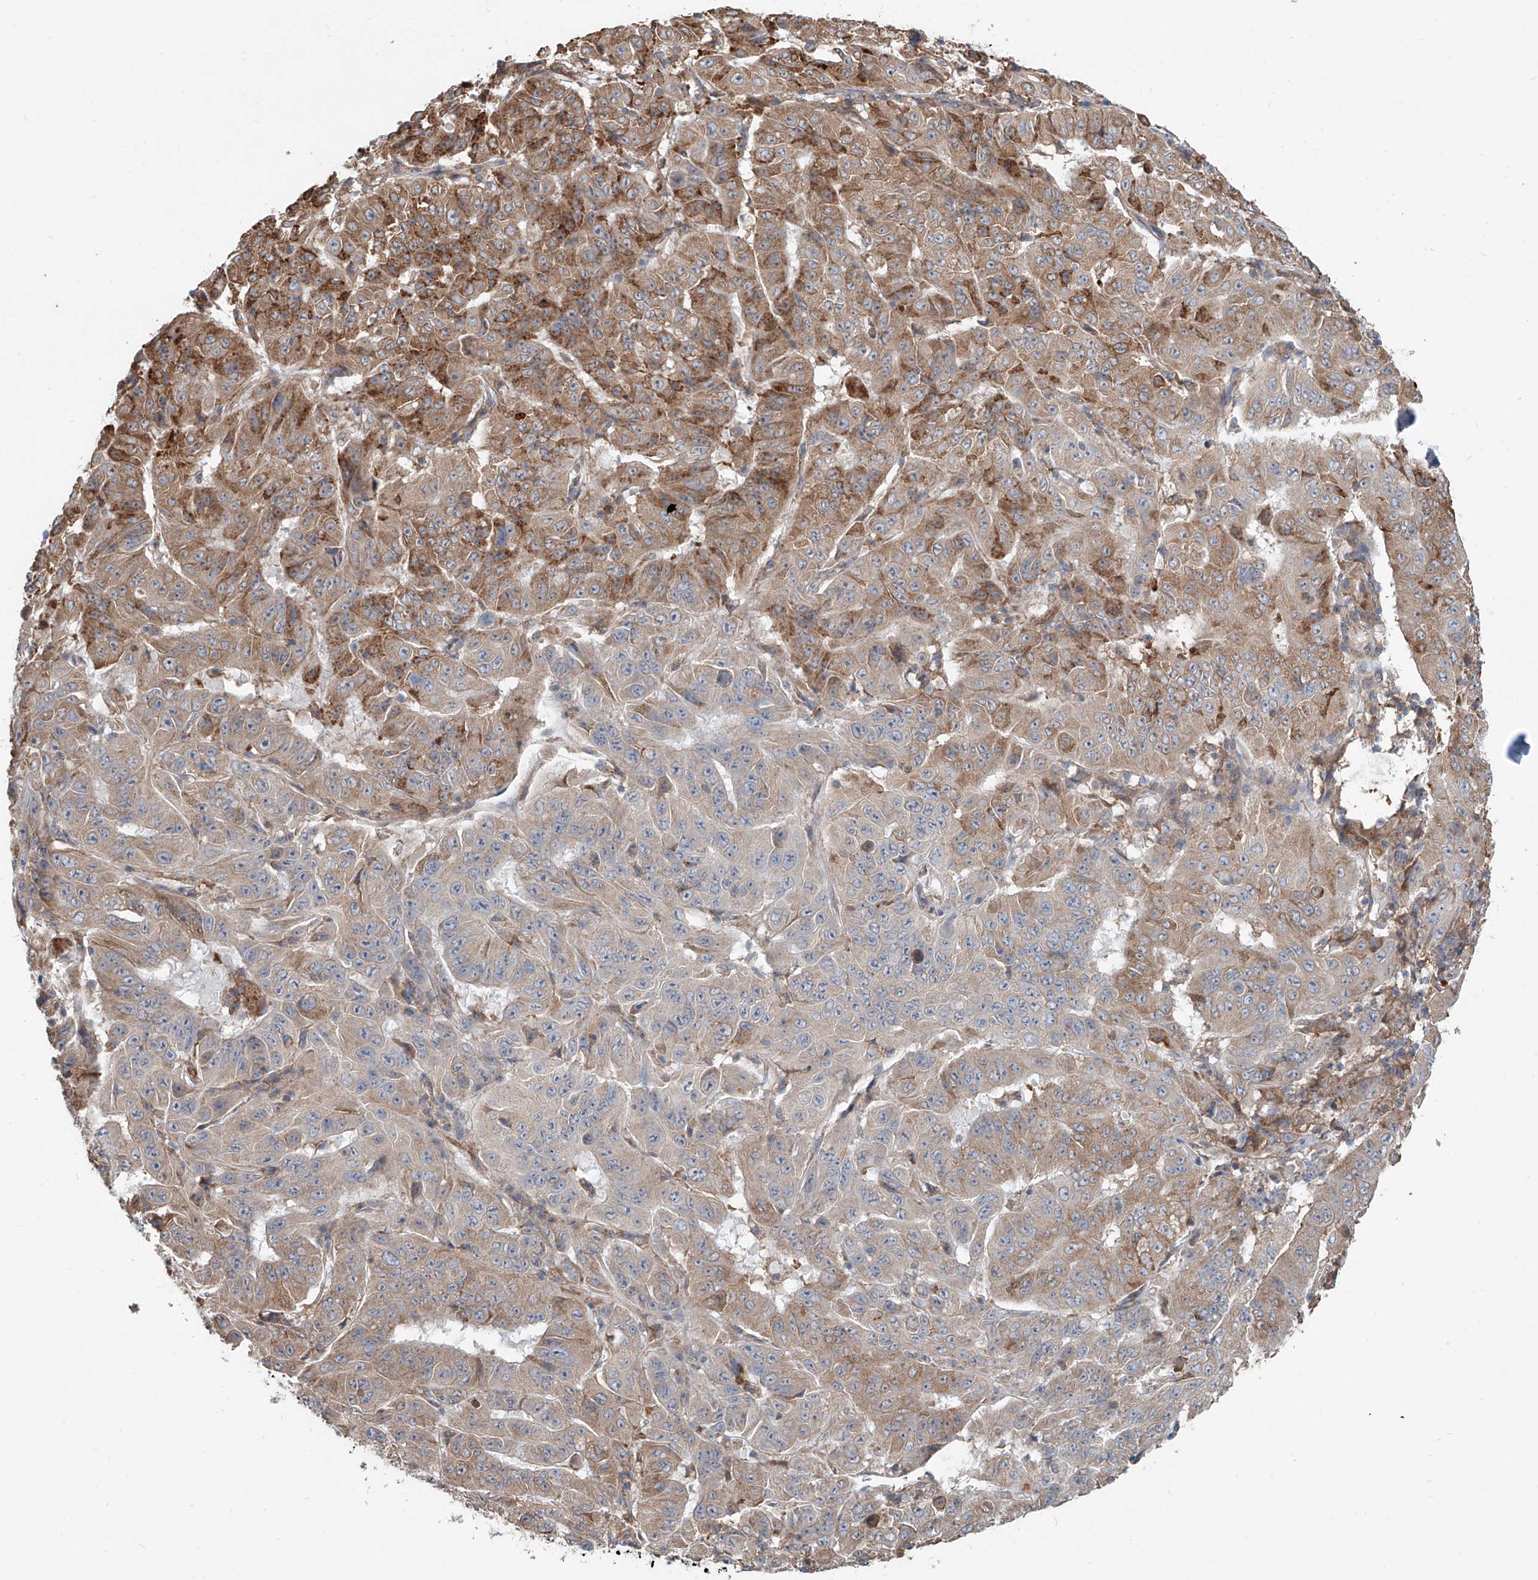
{"staining": {"intensity": "moderate", "quantity": "25%-75%", "location": "cytoplasmic/membranous"}, "tissue": "pancreatic cancer", "cell_type": "Tumor cells", "image_type": "cancer", "snomed": [{"axis": "morphology", "description": "Adenocarcinoma, NOS"}, {"axis": "topography", "description": "Pancreas"}], "caption": "This is an image of IHC staining of pancreatic cancer, which shows moderate expression in the cytoplasmic/membranous of tumor cells.", "gene": "KCNK10", "patient": {"sex": "male", "age": 63}}